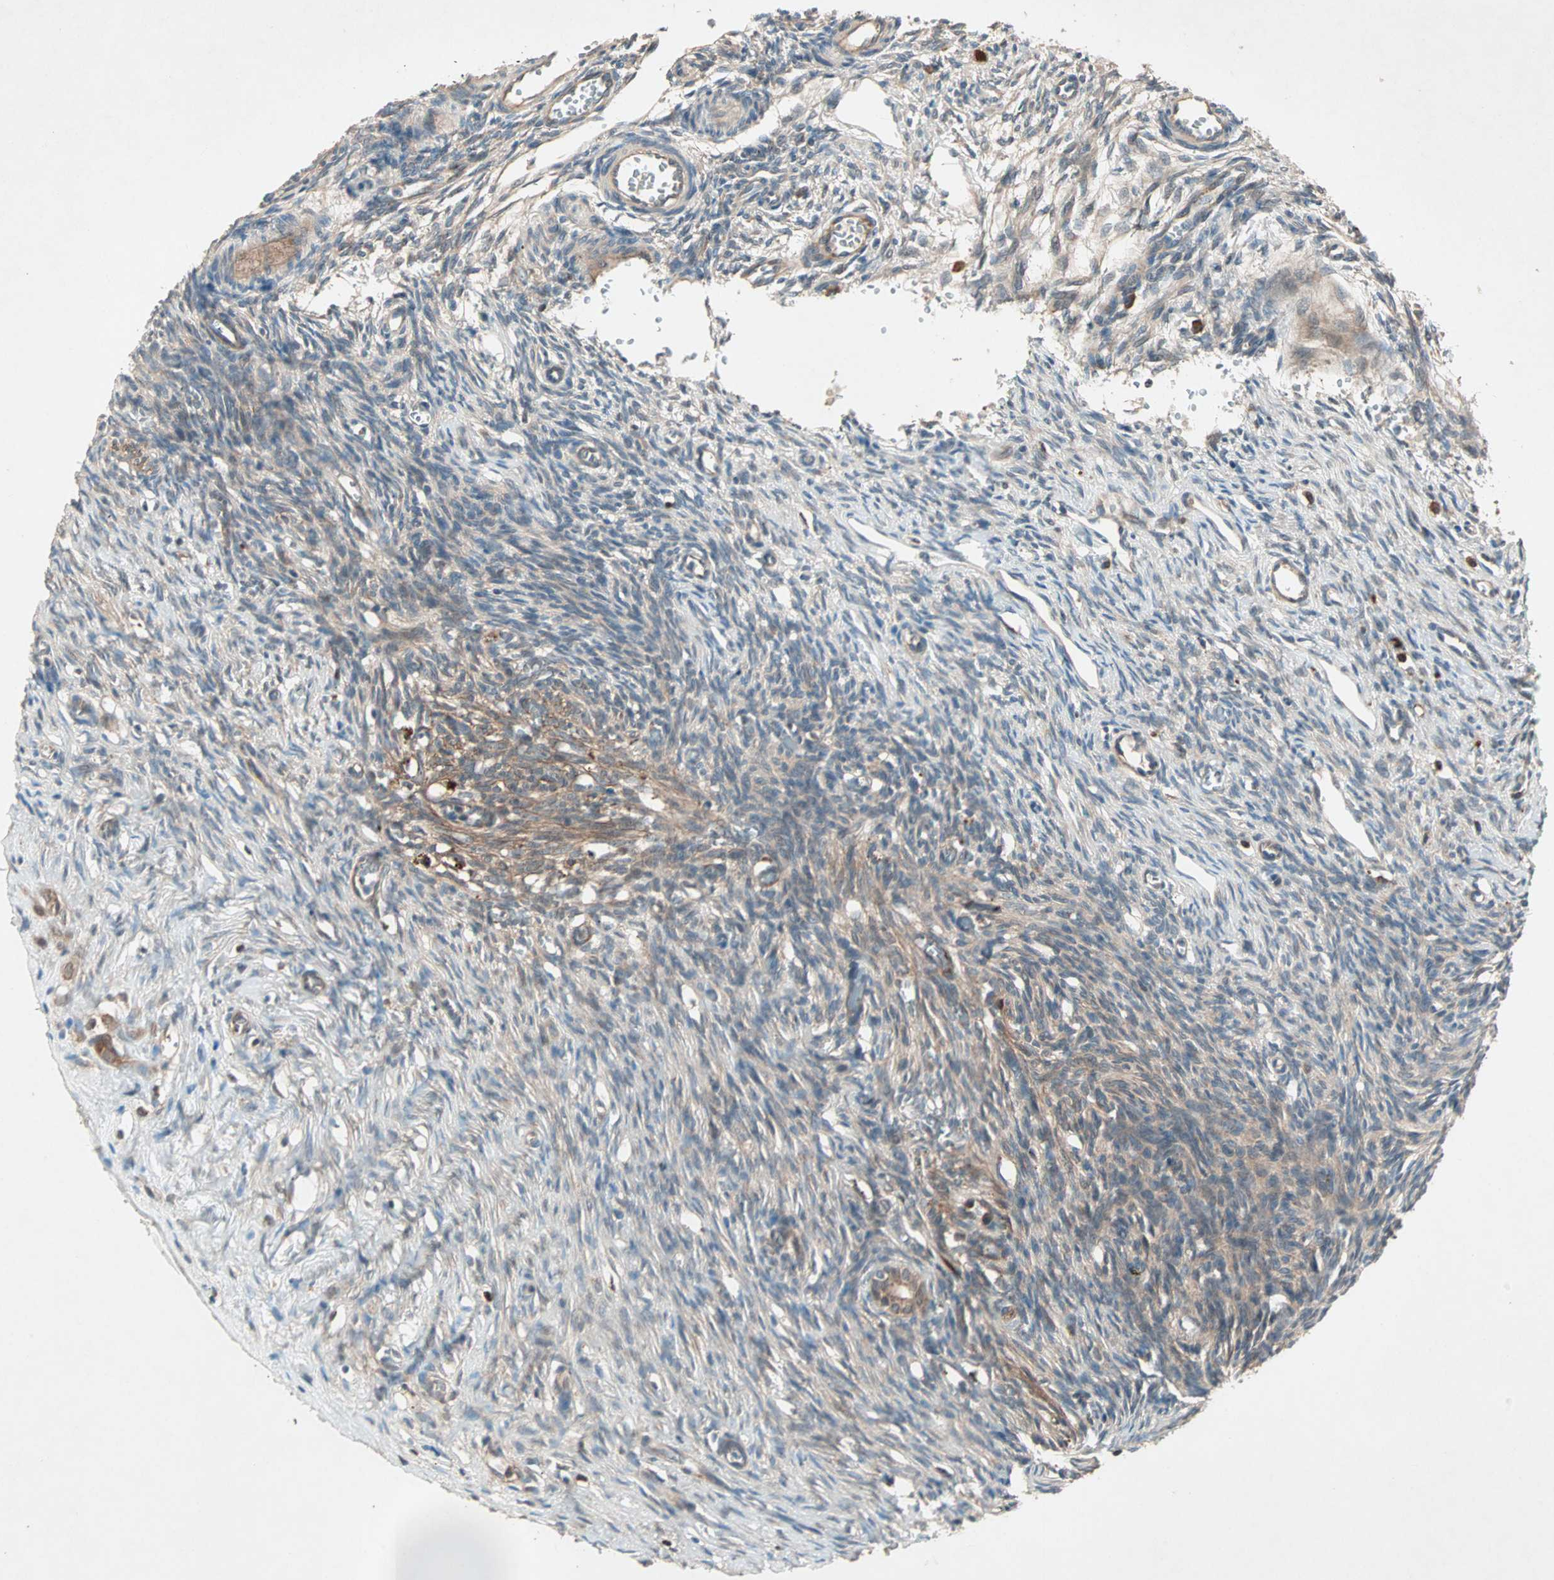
{"staining": {"intensity": "strong", "quantity": ">75%", "location": "cytoplasmic/membranous"}, "tissue": "ovary", "cell_type": "Follicle cells", "image_type": "normal", "snomed": [{"axis": "morphology", "description": "Normal tissue, NOS"}, {"axis": "topography", "description": "Ovary"}], "caption": "Unremarkable ovary was stained to show a protein in brown. There is high levels of strong cytoplasmic/membranous staining in about >75% of follicle cells. (DAB IHC, brown staining for protein, blue staining for nuclei).", "gene": "SDSL", "patient": {"sex": "female", "age": 33}}